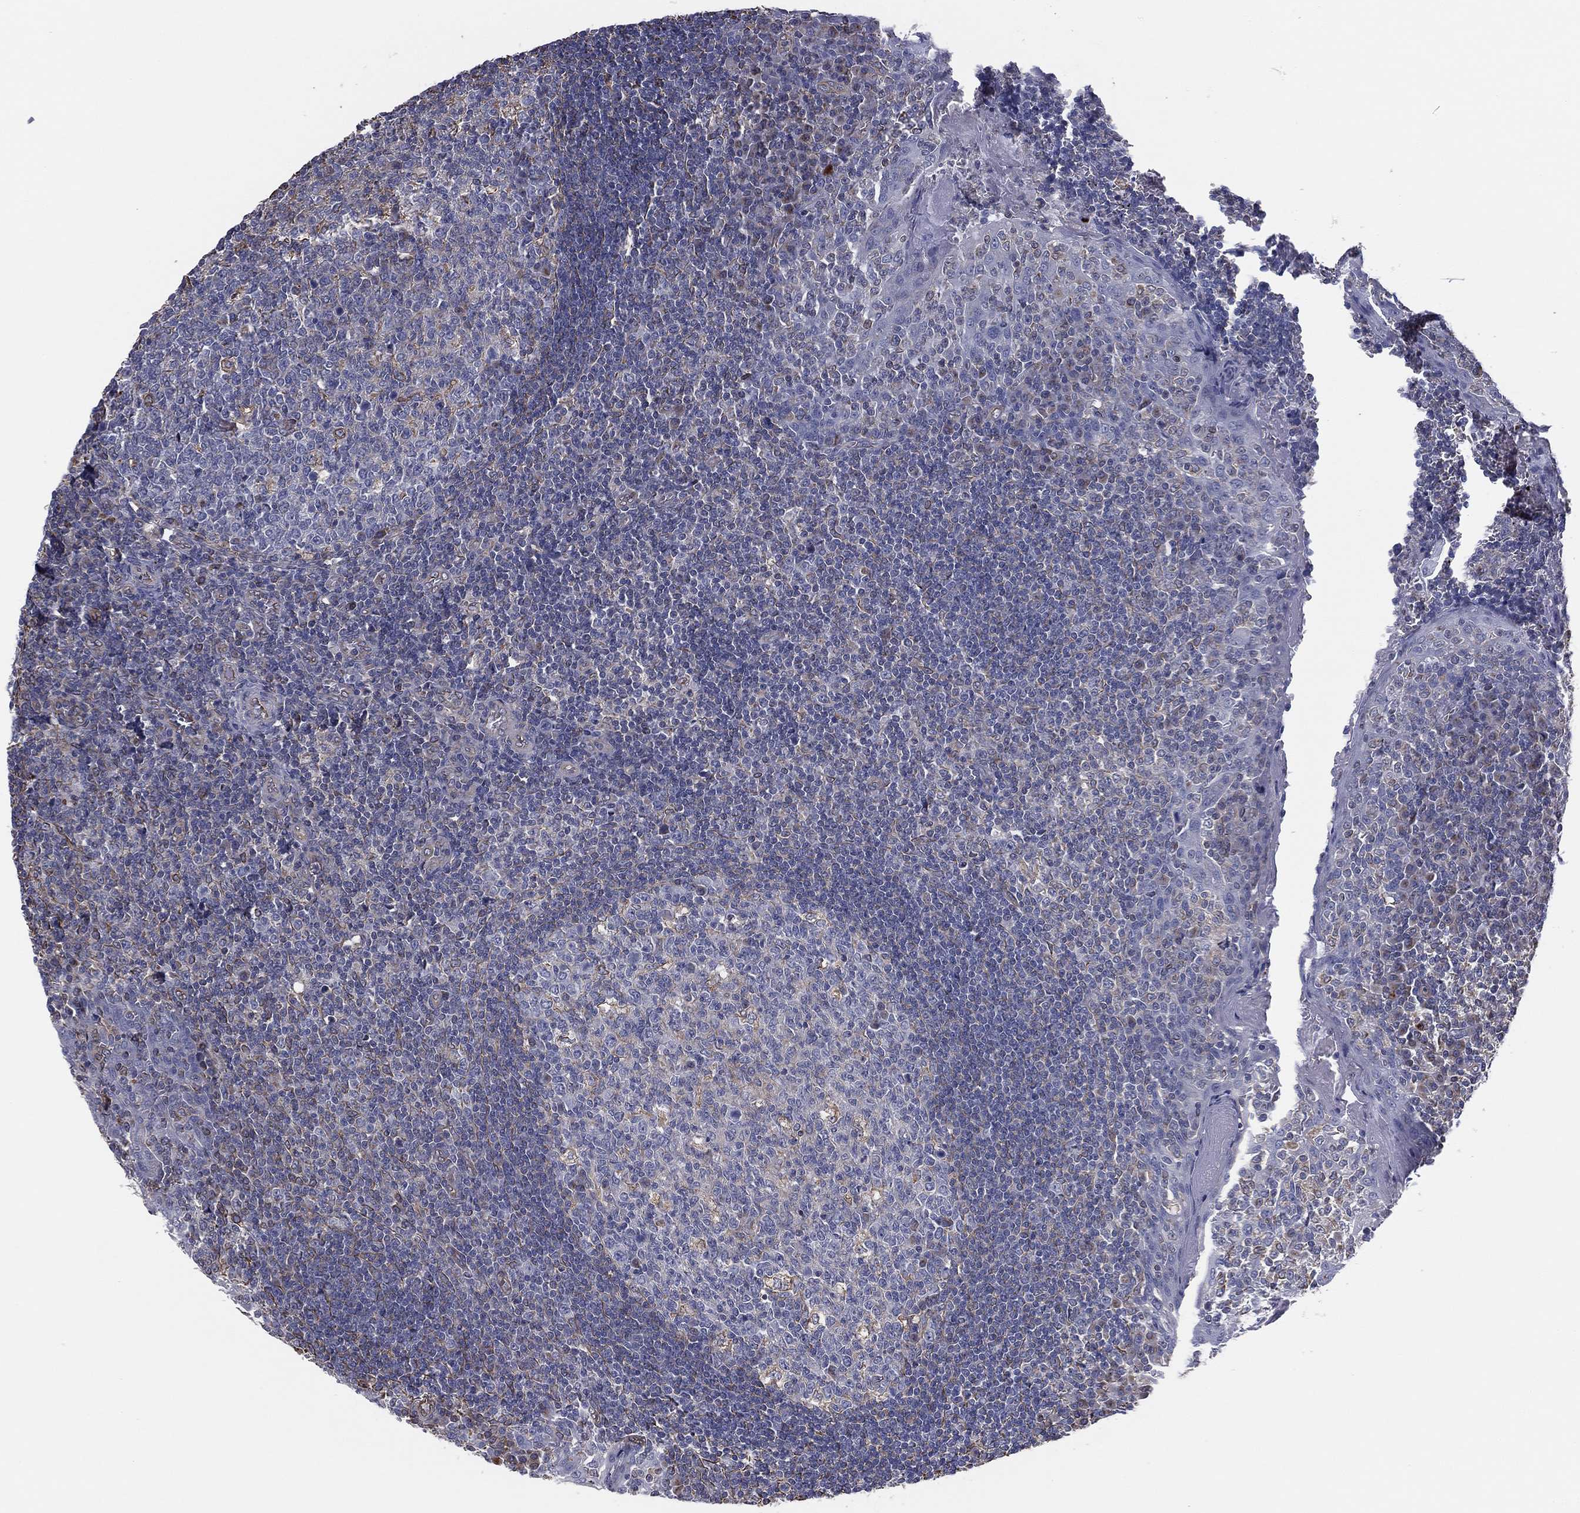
{"staining": {"intensity": "moderate", "quantity": "<25%", "location": "cytoplasmic/membranous"}, "tissue": "tonsil", "cell_type": "Germinal center cells", "image_type": "normal", "snomed": [{"axis": "morphology", "description": "Normal tissue, NOS"}, {"axis": "topography", "description": "Tonsil"}], "caption": "Immunohistochemistry (IHC) image of benign human tonsil stained for a protein (brown), which reveals low levels of moderate cytoplasmic/membranous staining in approximately <25% of germinal center cells.", "gene": "SCUBE1", "patient": {"sex": "female", "age": 13}}